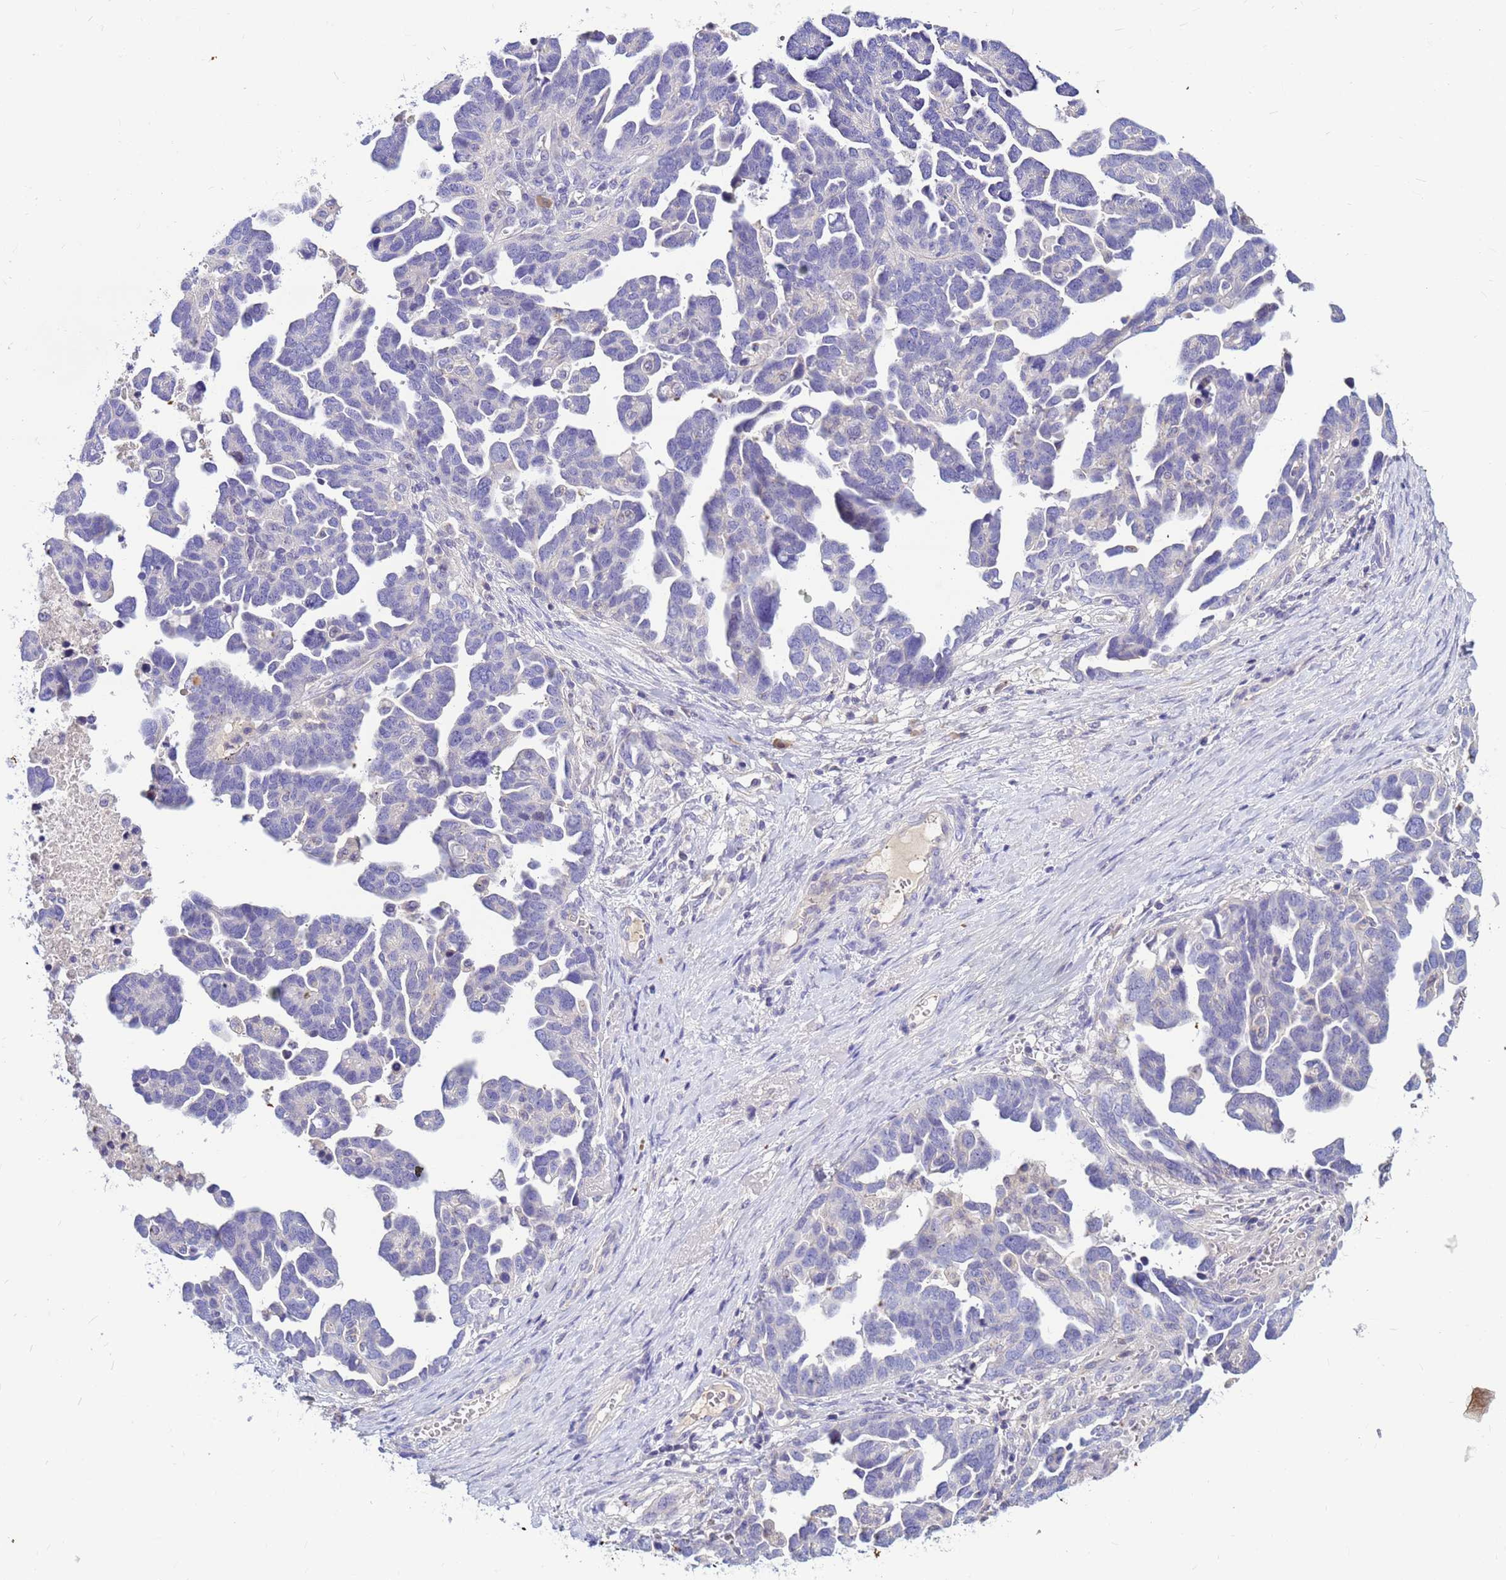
{"staining": {"intensity": "negative", "quantity": "none", "location": "none"}, "tissue": "ovarian cancer", "cell_type": "Tumor cells", "image_type": "cancer", "snomed": [{"axis": "morphology", "description": "Cystadenocarcinoma, serous, NOS"}, {"axis": "topography", "description": "Ovary"}], "caption": "Ovarian serous cystadenocarcinoma stained for a protein using immunohistochemistry demonstrates no staining tumor cells.", "gene": "DPRX", "patient": {"sex": "female", "age": 54}}